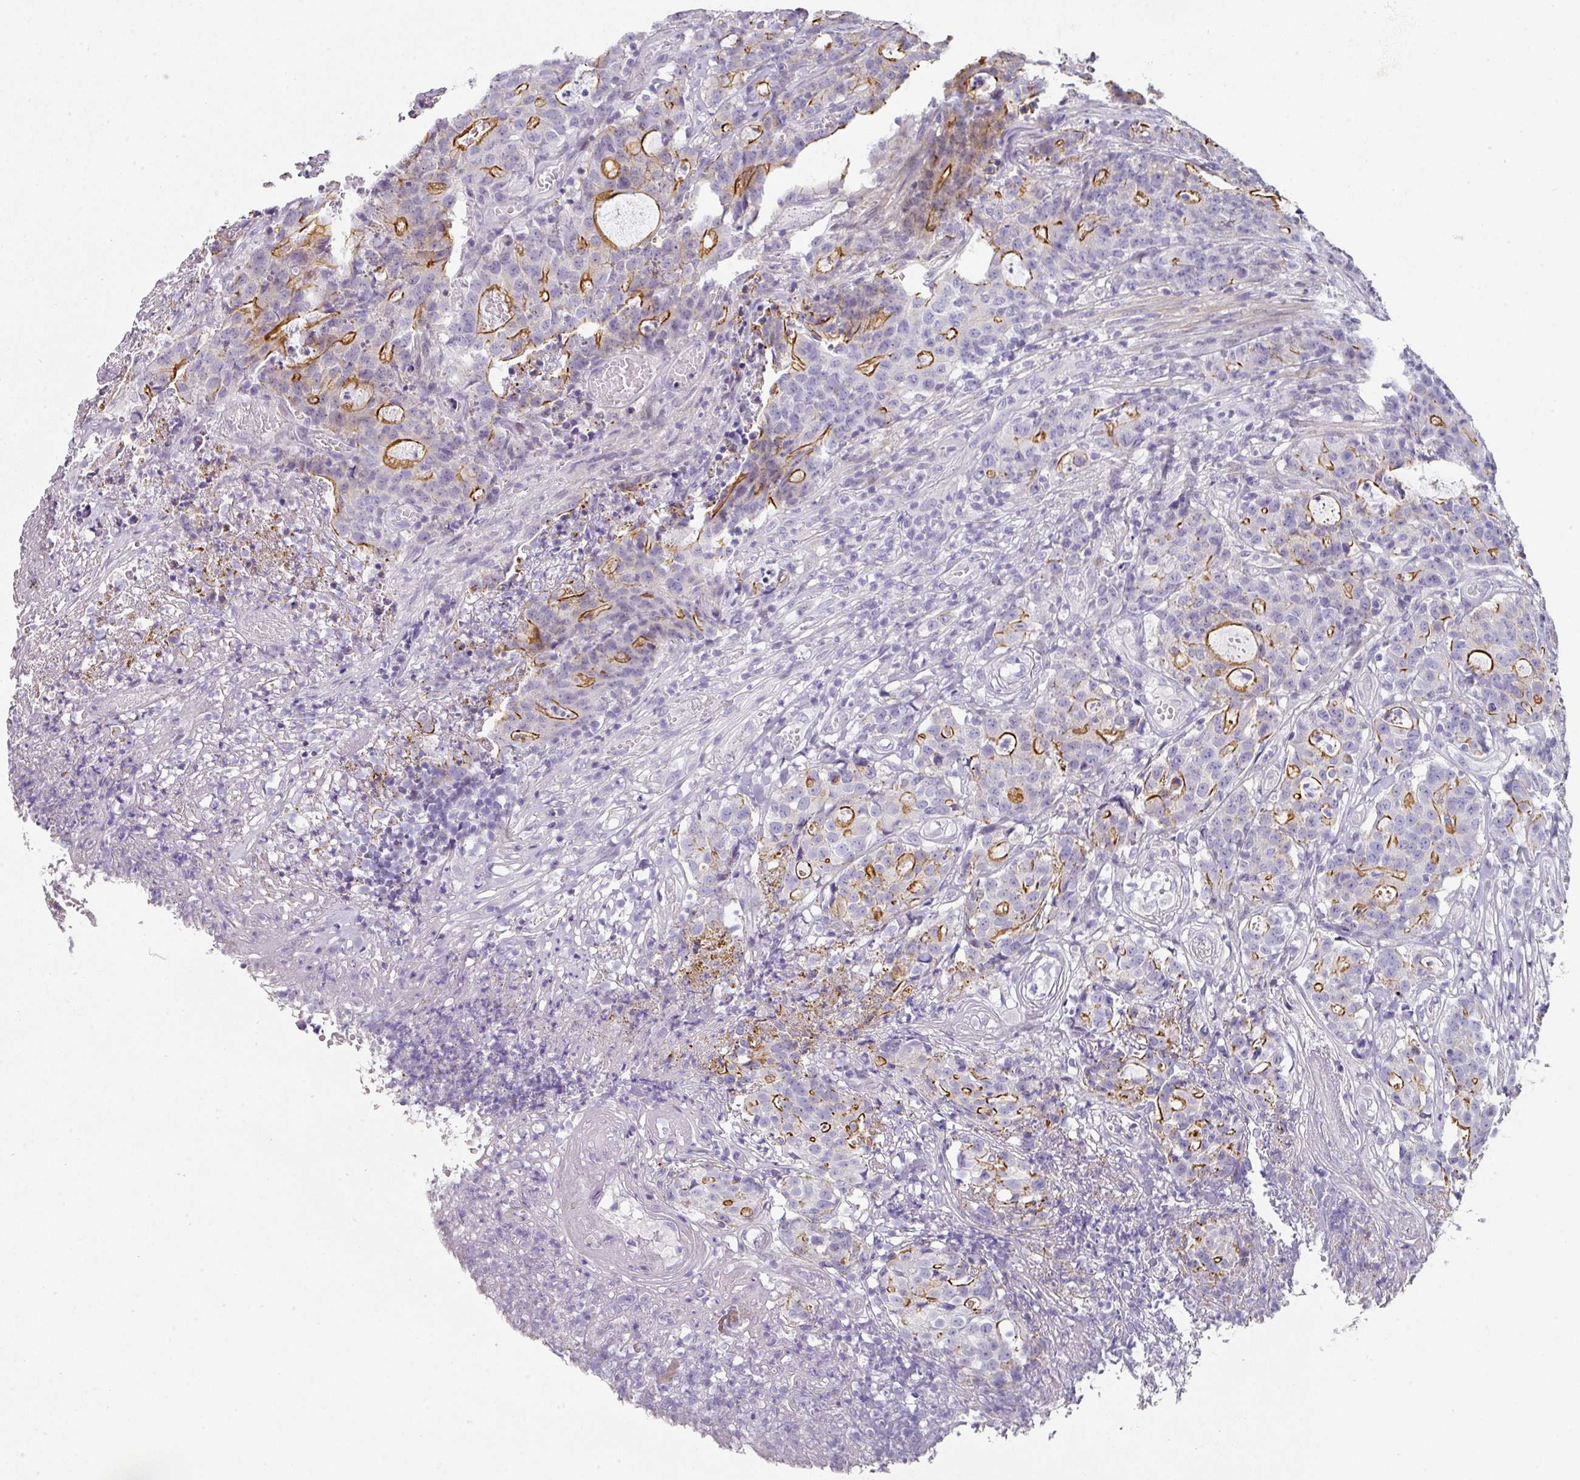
{"staining": {"intensity": "strong", "quantity": "25%-75%", "location": "cytoplasmic/membranous"}, "tissue": "colorectal cancer", "cell_type": "Tumor cells", "image_type": "cancer", "snomed": [{"axis": "morphology", "description": "Adenocarcinoma, NOS"}, {"axis": "topography", "description": "Colon"}], "caption": "This micrograph displays immunohistochemistry (IHC) staining of human colorectal cancer (adenocarcinoma), with high strong cytoplasmic/membranous staining in approximately 25%-75% of tumor cells.", "gene": "ANKRD29", "patient": {"sex": "male", "age": 83}}